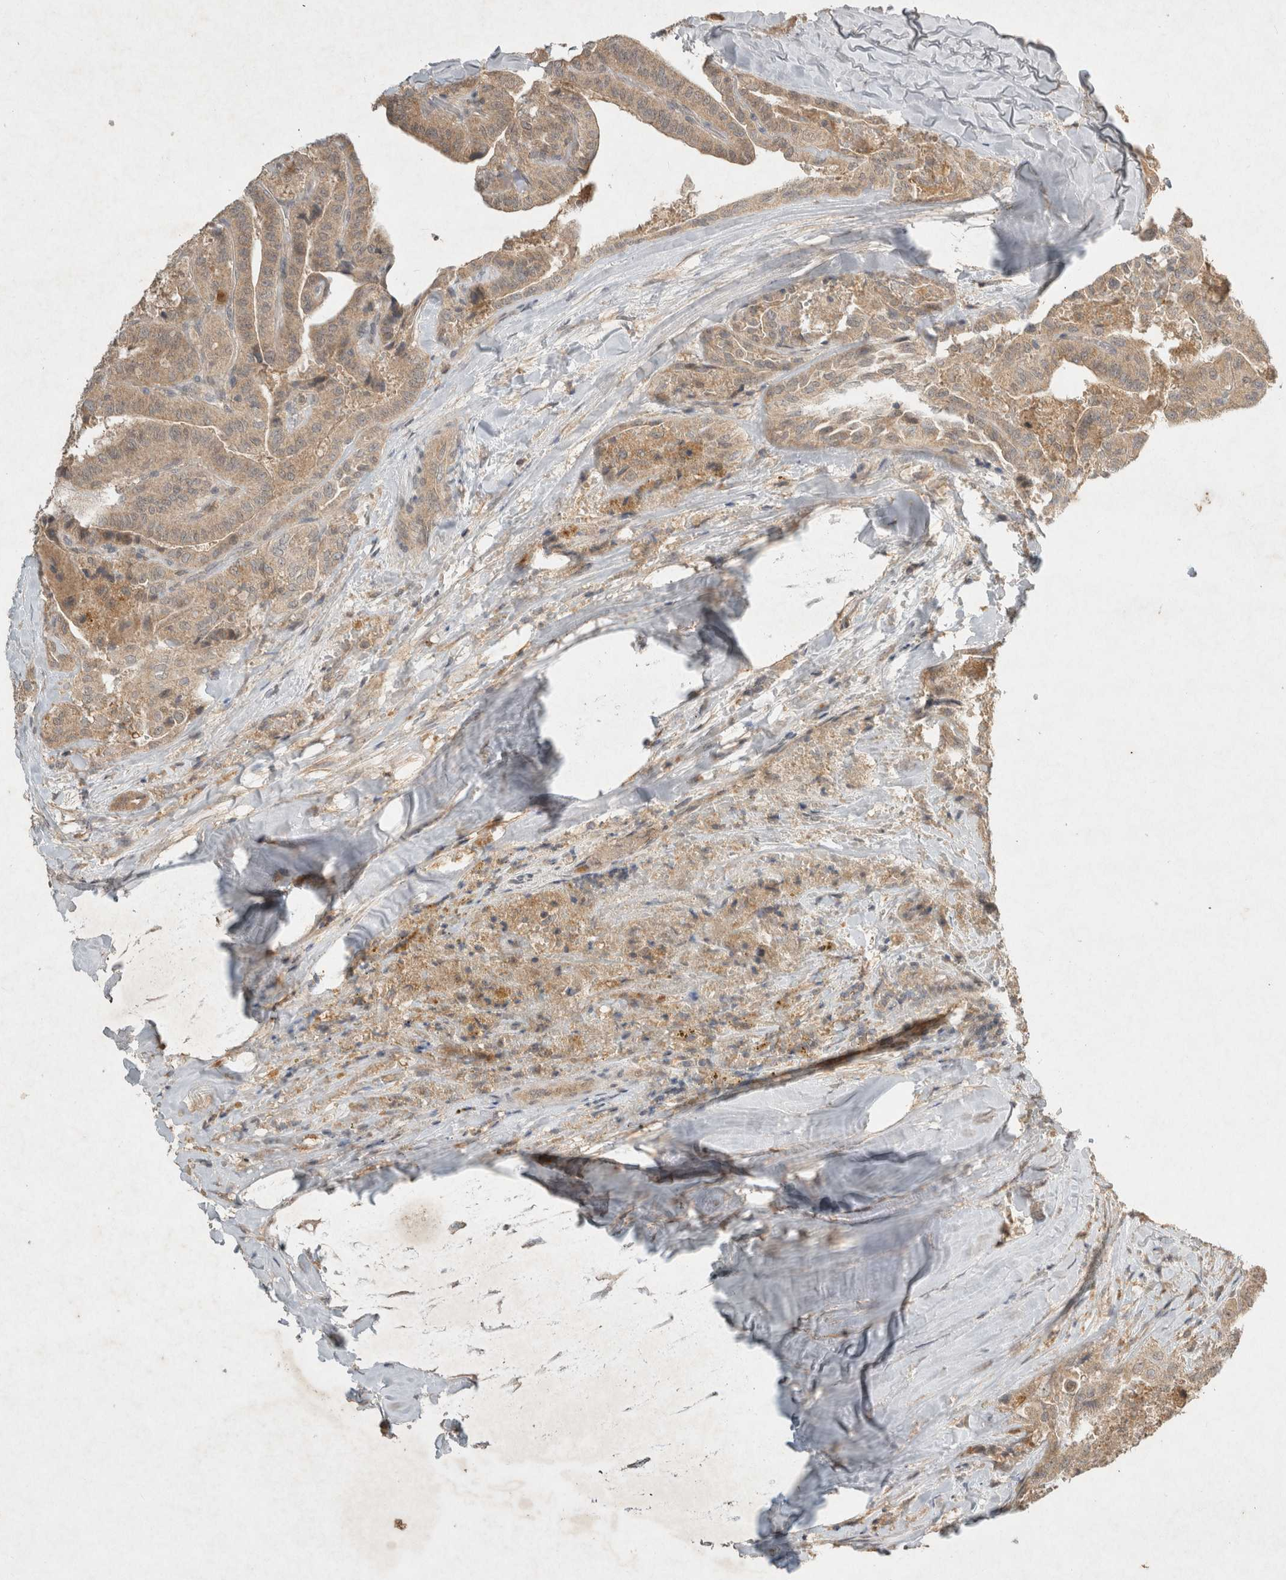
{"staining": {"intensity": "moderate", "quantity": ">75%", "location": "cytoplasmic/membranous"}, "tissue": "thyroid cancer", "cell_type": "Tumor cells", "image_type": "cancer", "snomed": [{"axis": "morphology", "description": "Papillary adenocarcinoma, NOS"}, {"axis": "topography", "description": "Thyroid gland"}], "caption": "Protein analysis of thyroid cancer tissue reveals moderate cytoplasmic/membranous expression in approximately >75% of tumor cells. Immunohistochemistry stains the protein of interest in brown and the nuclei are stained blue.", "gene": "LOXL2", "patient": {"sex": "male", "age": 77}}